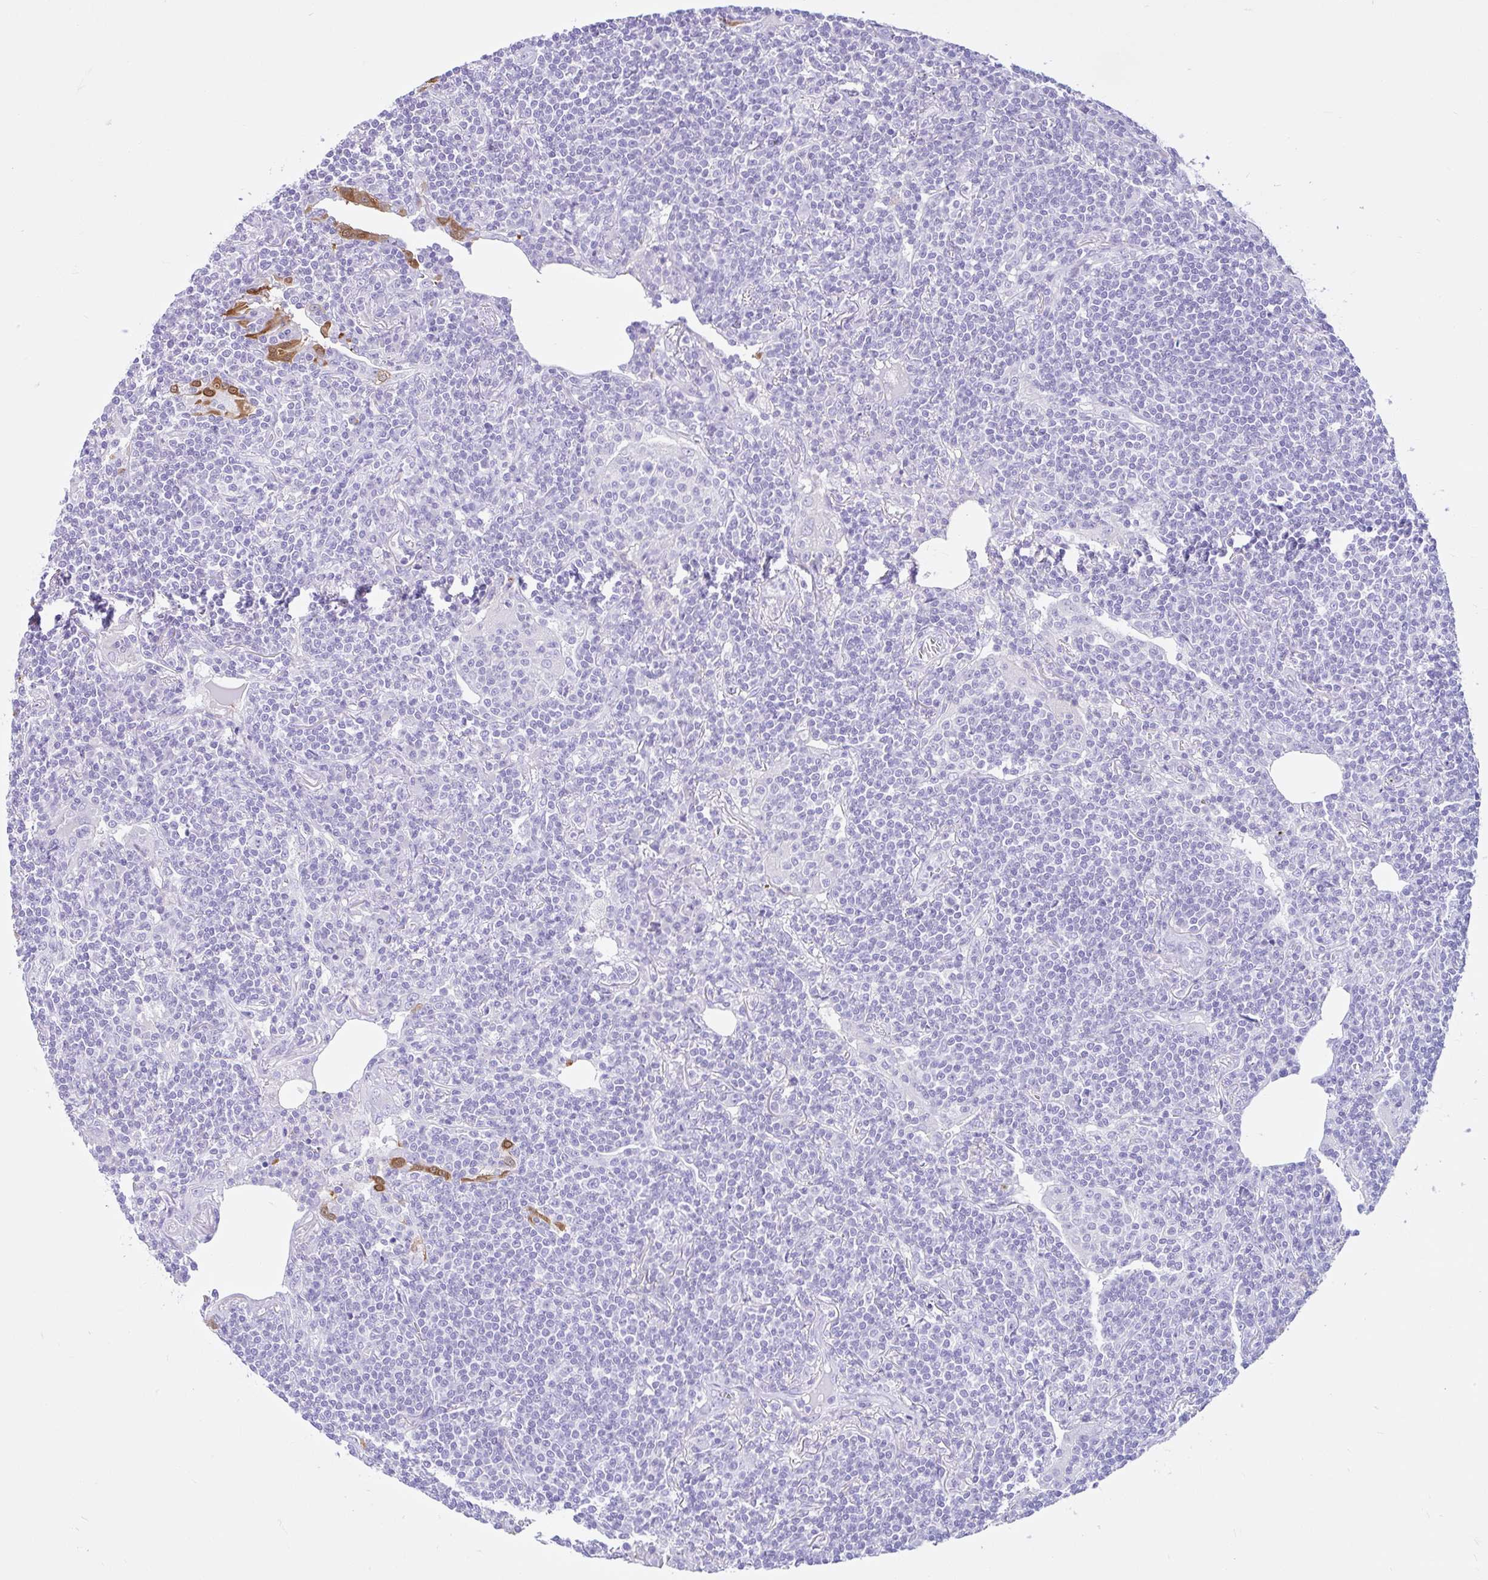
{"staining": {"intensity": "negative", "quantity": "none", "location": "none"}, "tissue": "lymphoma", "cell_type": "Tumor cells", "image_type": "cancer", "snomed": [{"axis": "morphology", "description": "Malignant lymphoma, non-Hodgkin's type, Low grade"}, {"axis": "topography", "description": "Lung"}], "caption": "The immunohistochemistry (IHC) histopathology image has no significant staining in tumor cells of lymphoma tissue. The staining is performed using DAB (3,3'-diaminobenzidine) brown chromogen with nuclei counter-stained in using hematoxylin.", "gene": "CYP19A1", "patient": {"sex": "female", "age": 71}}